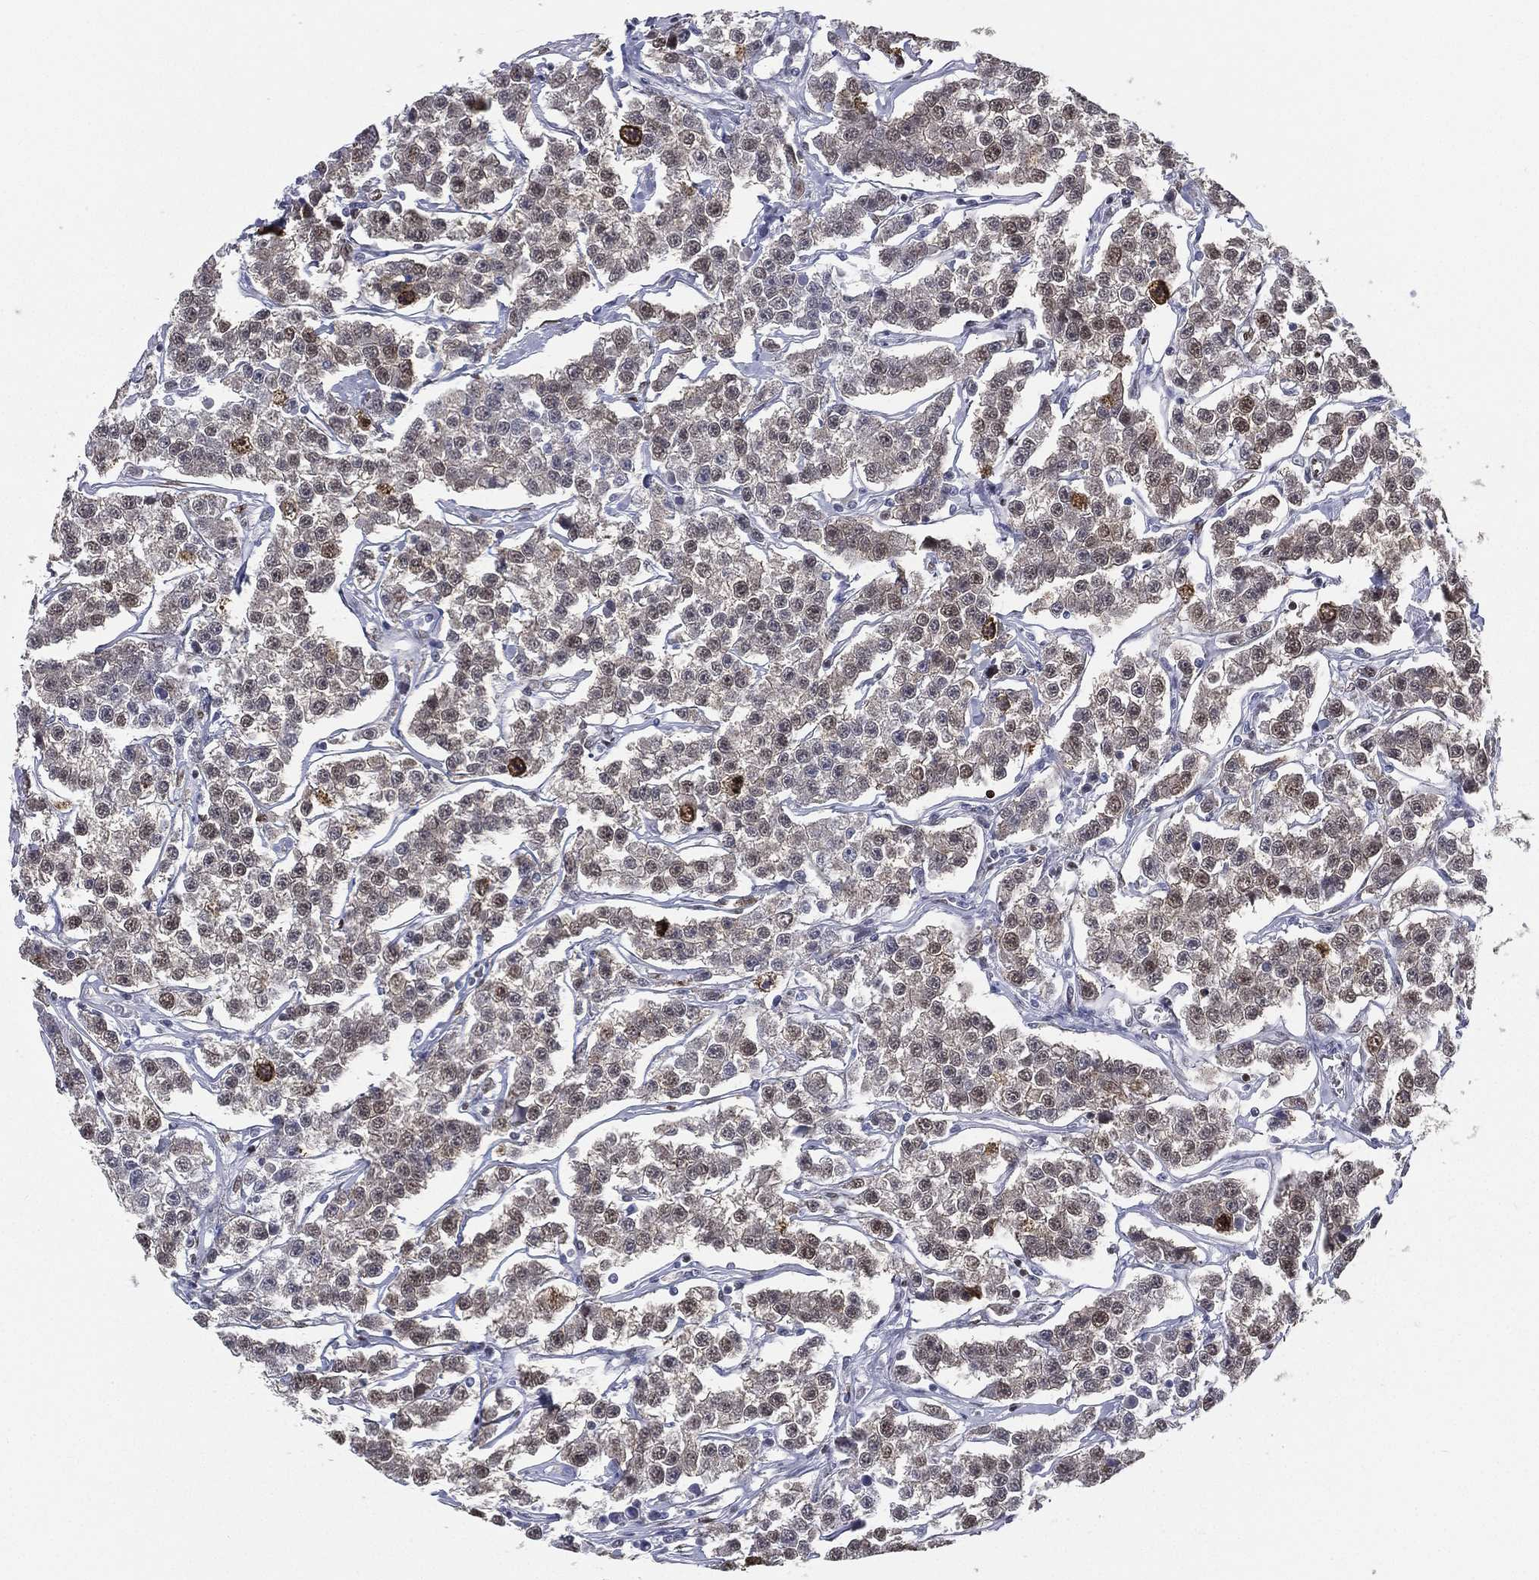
{"staining": {"intensity": "strong", "quantity": "<25%", "location": "nuclear"}, "tissue": "testis cancer", "cell_type": "Tumor cells", "image_type": "cancer", "snomed": [{"axis": "morphology", "description": "Seminoma, NOS"}, {"axis": "topography", "description": "Testis"}], "caption": "Human testis seminoma stained with a protein marker demonstrates strong staining in tumor cells.", "gene": "LMNB1", "patient": {"sex": "male", "age": 59}}